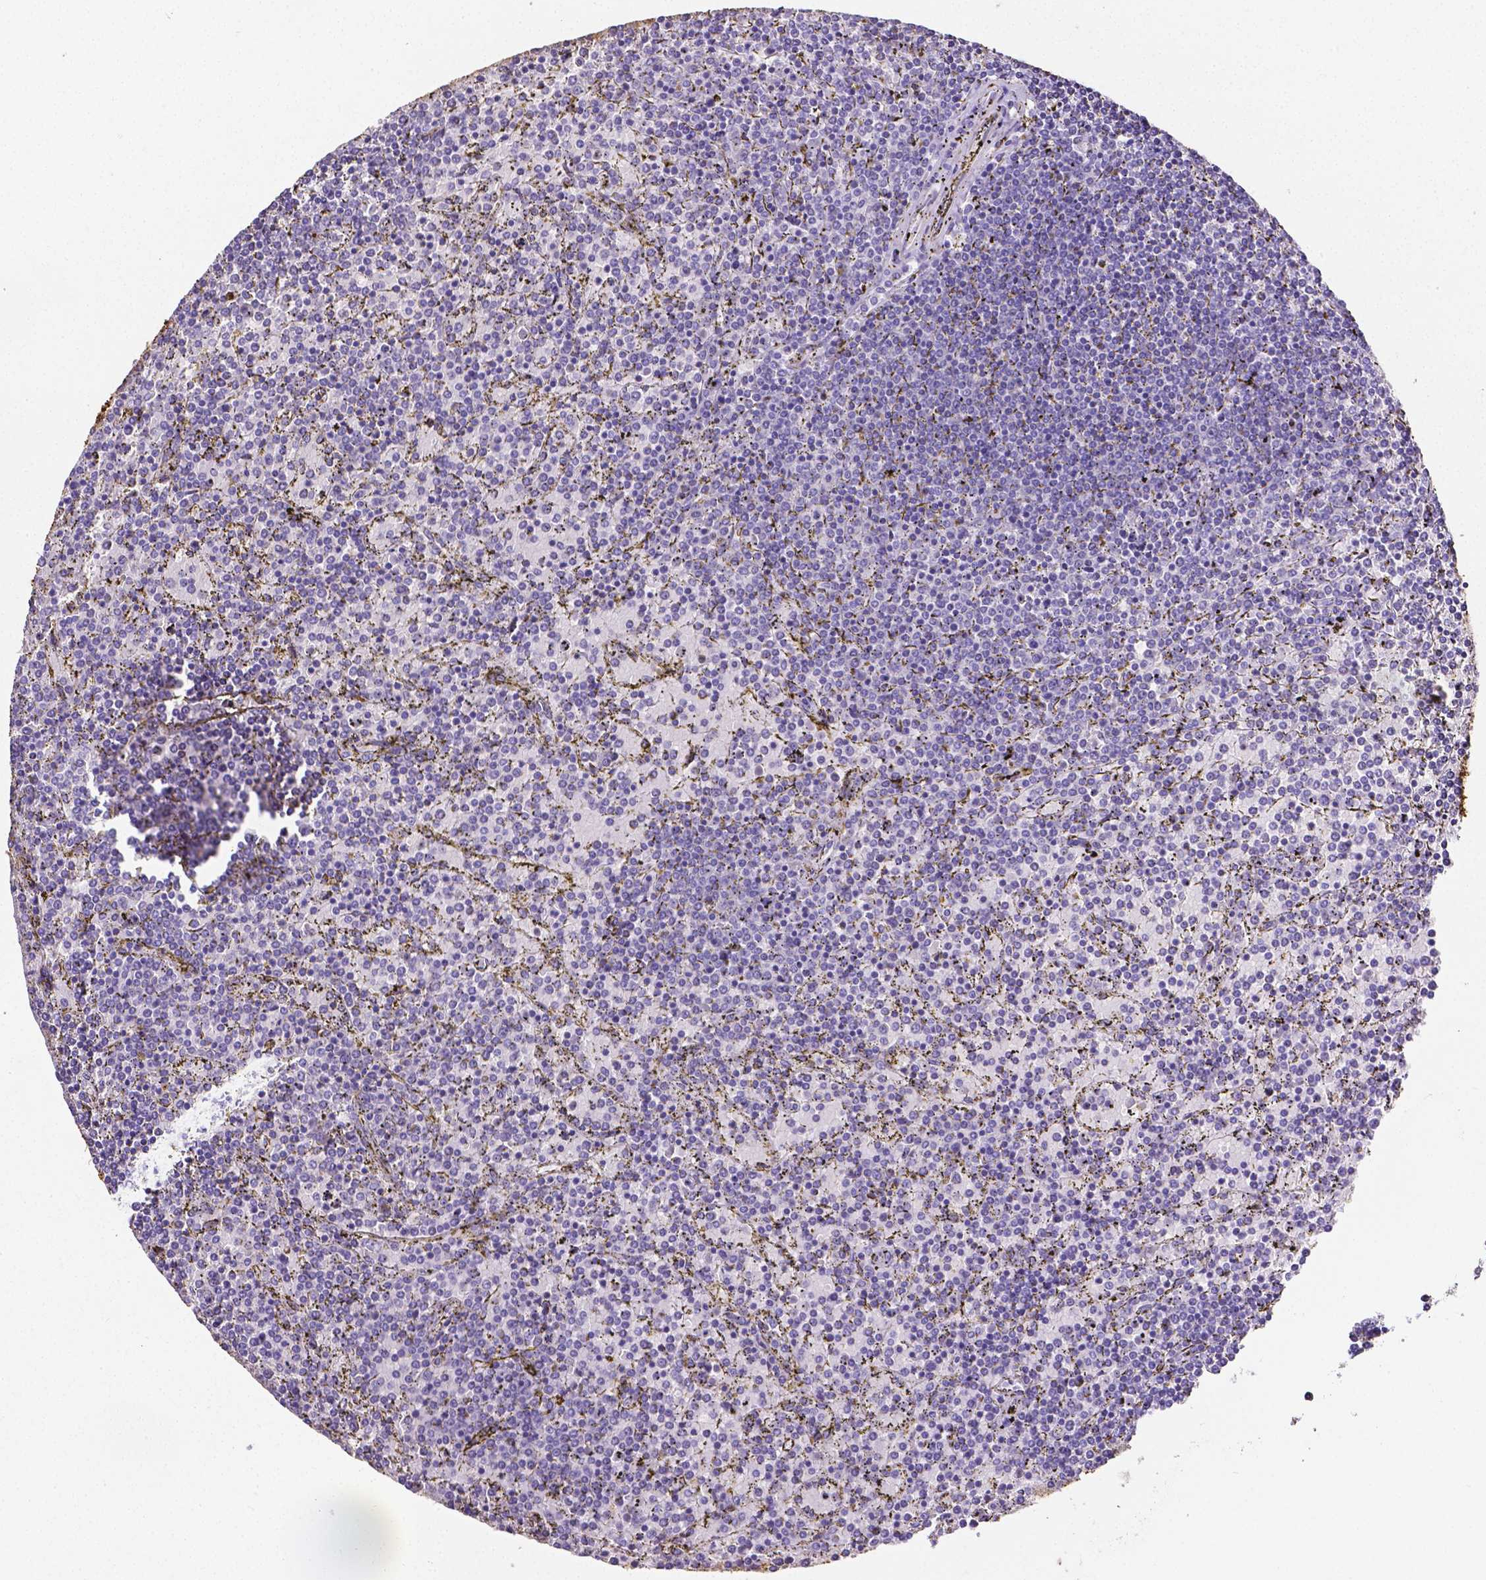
{"staining": {"intensity": "negative", "quantity": "none", "location": "none"}, "tissue": "lymphoma", "cell_type": "Tumor cells", "image_type": "cancer", "snomed": [{"axis": "morphology", "description": "Malignant lymphoma, non-Hodgkin's type, Low grade"}, {"axis": "topography", "description": "Spleen"}], "caption": "Tumor cells show no significant positivity in lymphoma. (DAB immunohistochemistry (IHC) with hematoxylin counter stain).", "gene": "SLC22A2", "patient": {"sex": "female", "age": 77}}